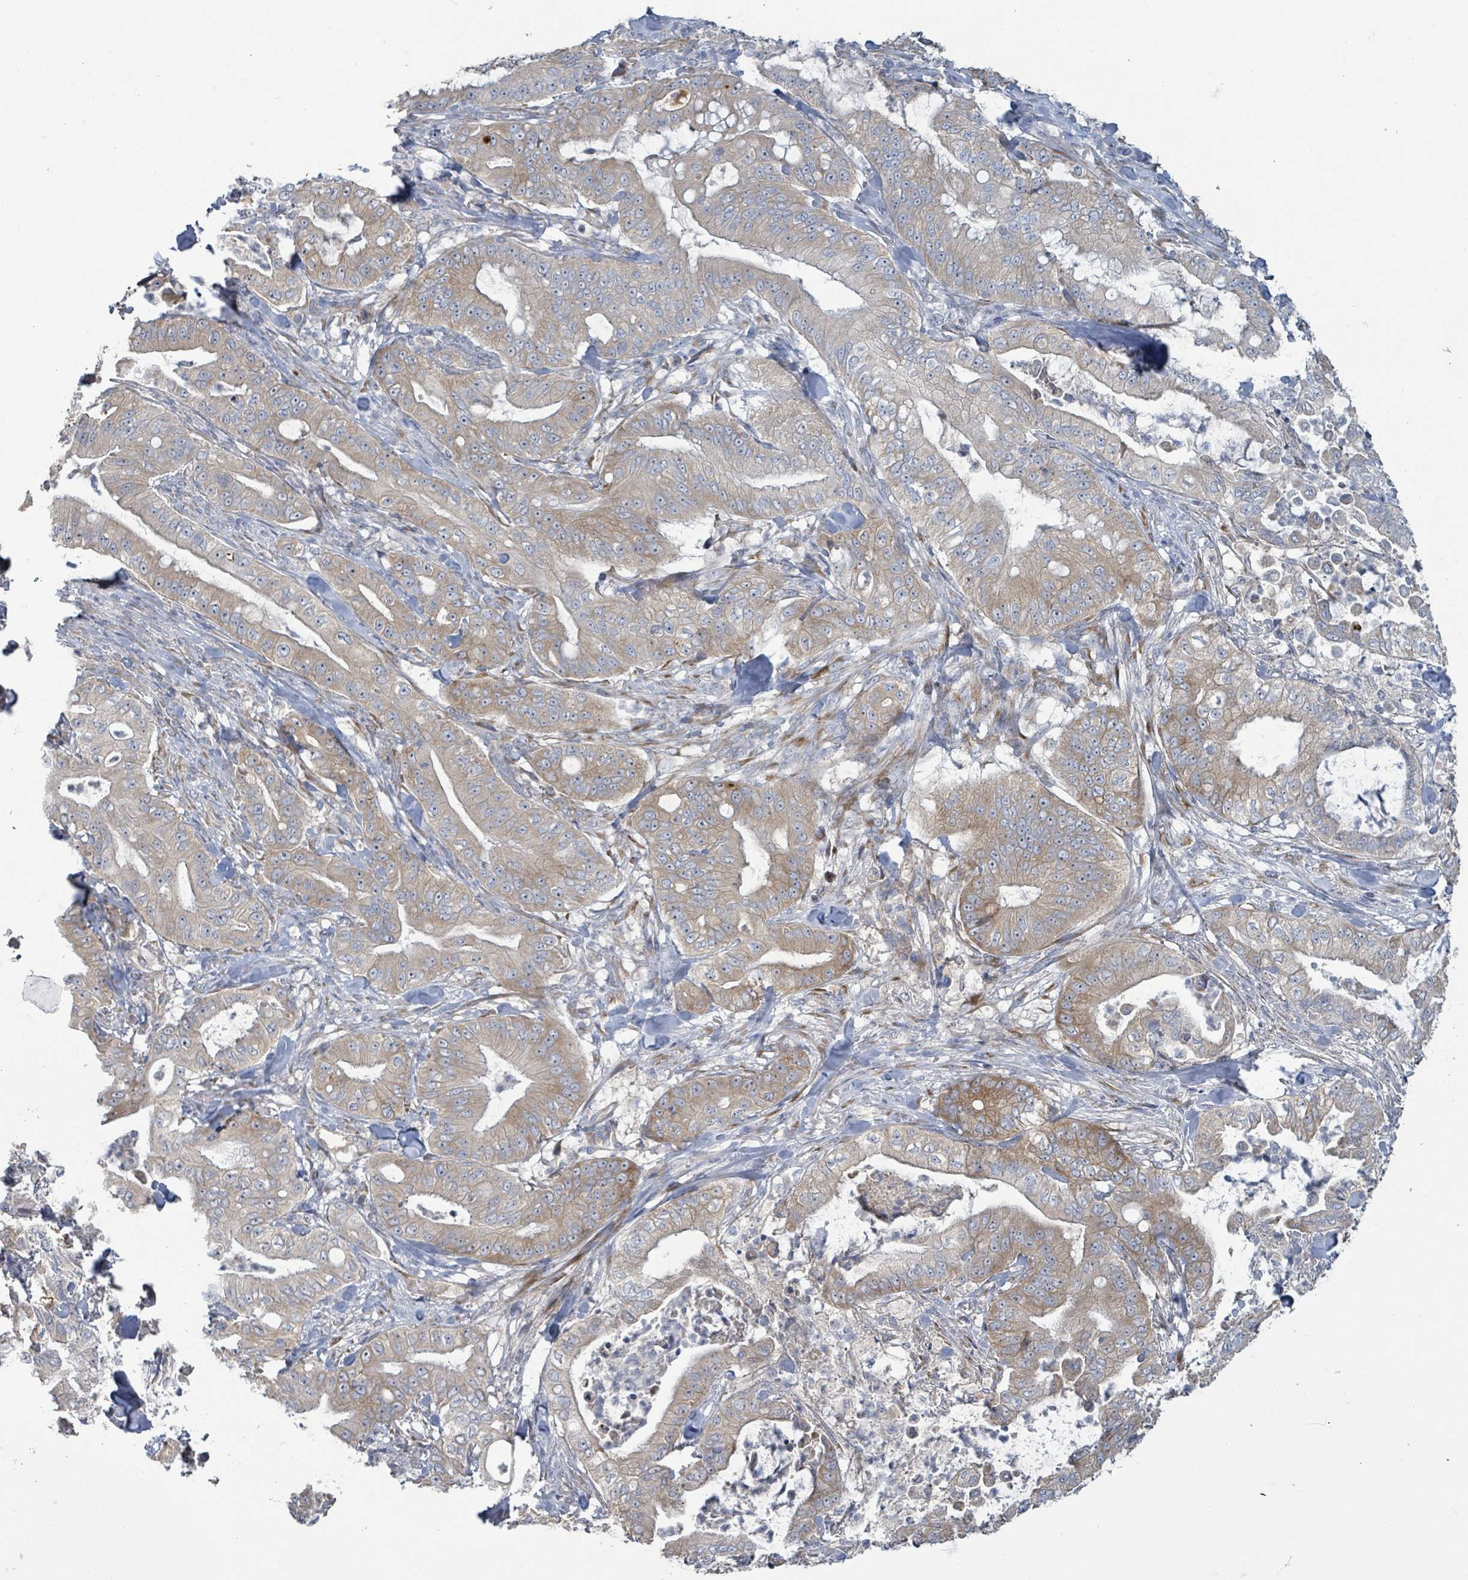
{"staining": {"intensity": "moderate", "quantity": "25%-75%", "location": "cytoplasmic/membranous"}, "tissue": "pancreatic cancer", "cell_type": "Tumor cells", "image_type": "cancer", "snomed": [{"axis": "morphology", "description": "Adenocarcinoma, NOS"}, {"axis": "topography", "description": "Pancreas"}], "caption": "The histopathology image reveals immunohistochemical staining of pancreatic cancer. There is moderate cytoplasmic/membranous staining is seen in about 25%-75% of tumor cells.", "gene": "RPL32", "patient": {"sex": "male", "age": 71}}